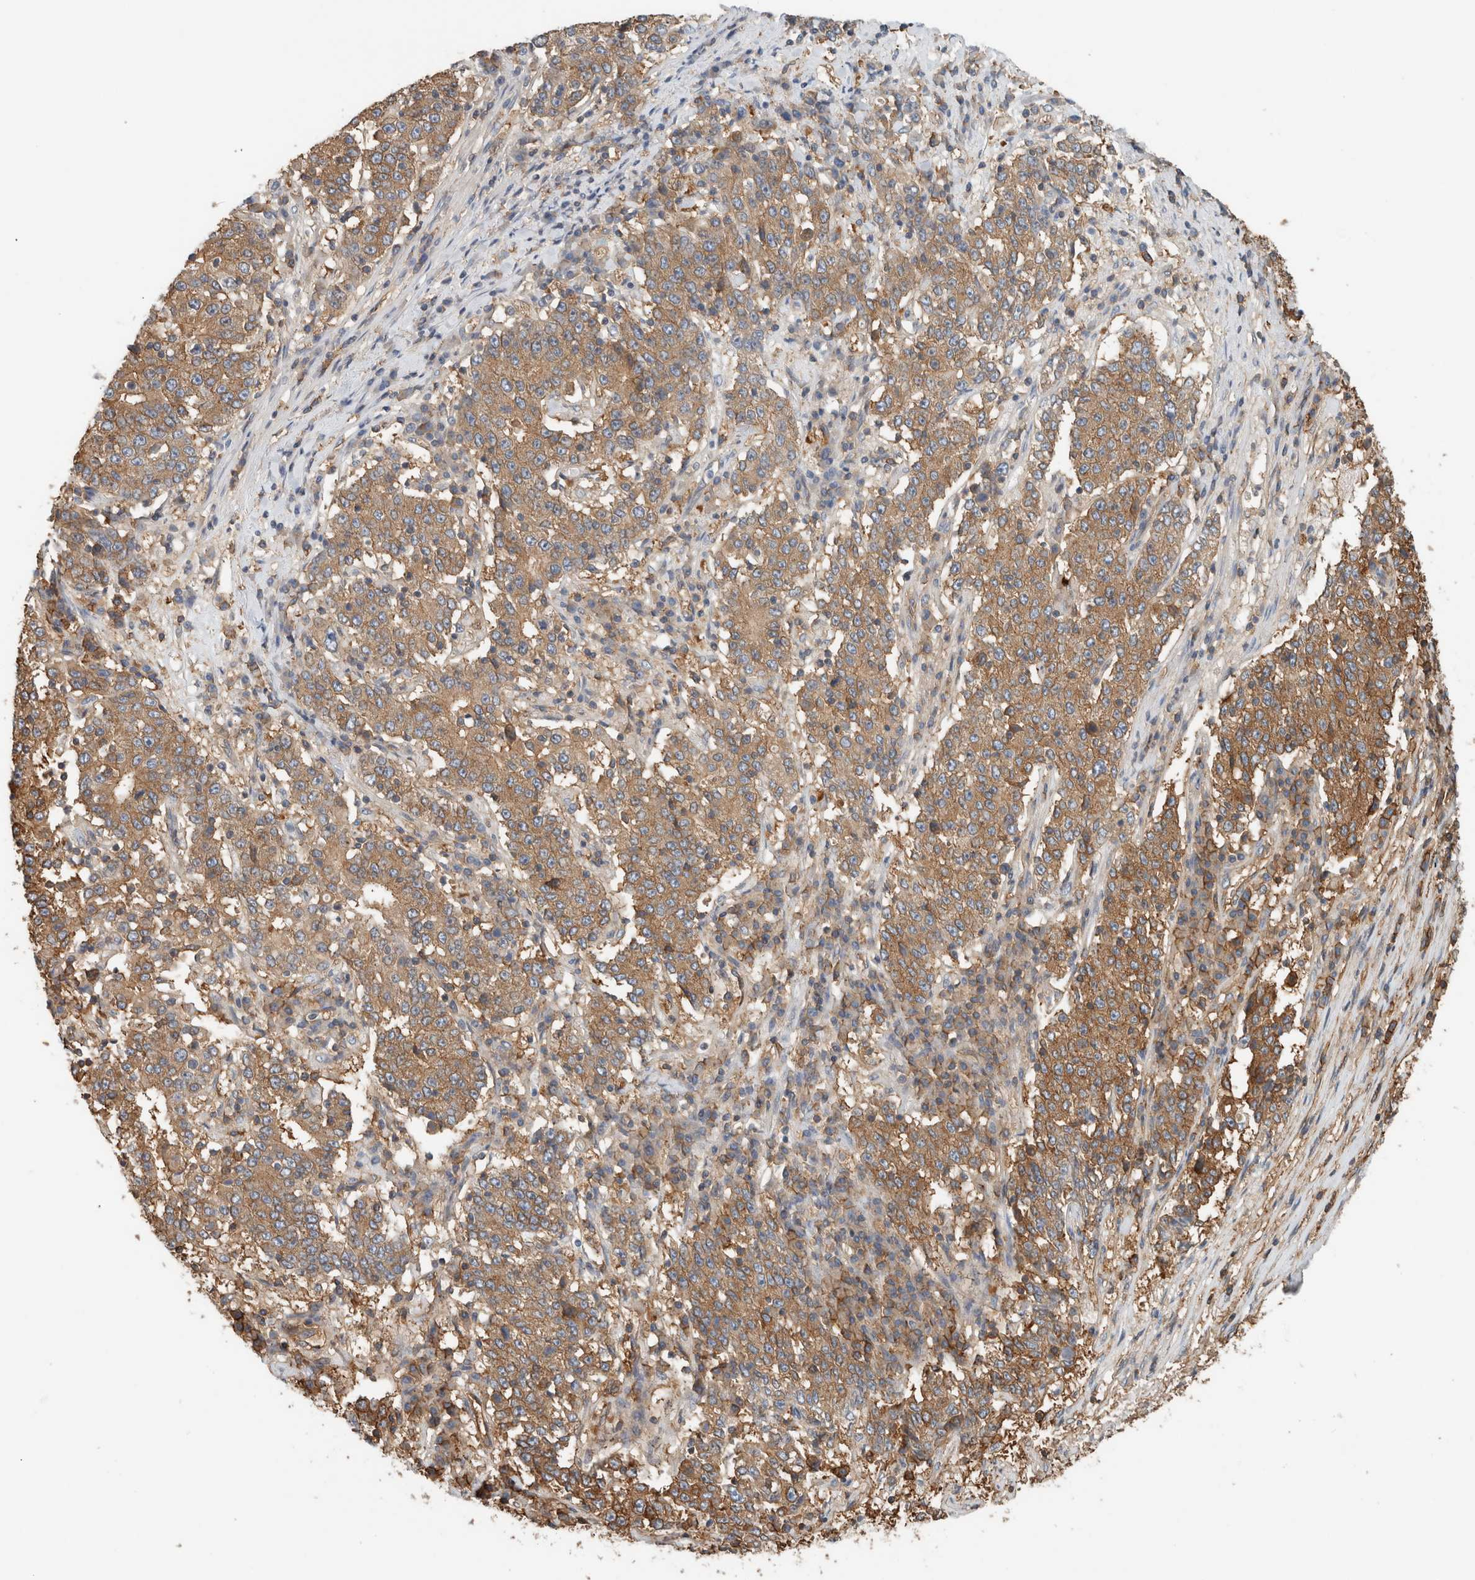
{"staining": {"intensity": "moderate", "quantity": ">75%", "location": "cytoplasmic/membranous"}, "tissue": "stomach cancer", "cell_type": "Tumor cells", "image_type": "cancer", "snomed": [{"axis": "morphology", "description": "Adenocarcinoma, NOS"}, {"axis": "topography", "description": "Stomach"}], "caption": "This photomicrograph exhibits IHC staining of human adenocarcinoma (stomach), with medium moderate cytoplasmic/membranous staining in approximately >75% of tumor cells.", "gene": "PFDN4", "patient": {"sex": "male", "age": 59}}